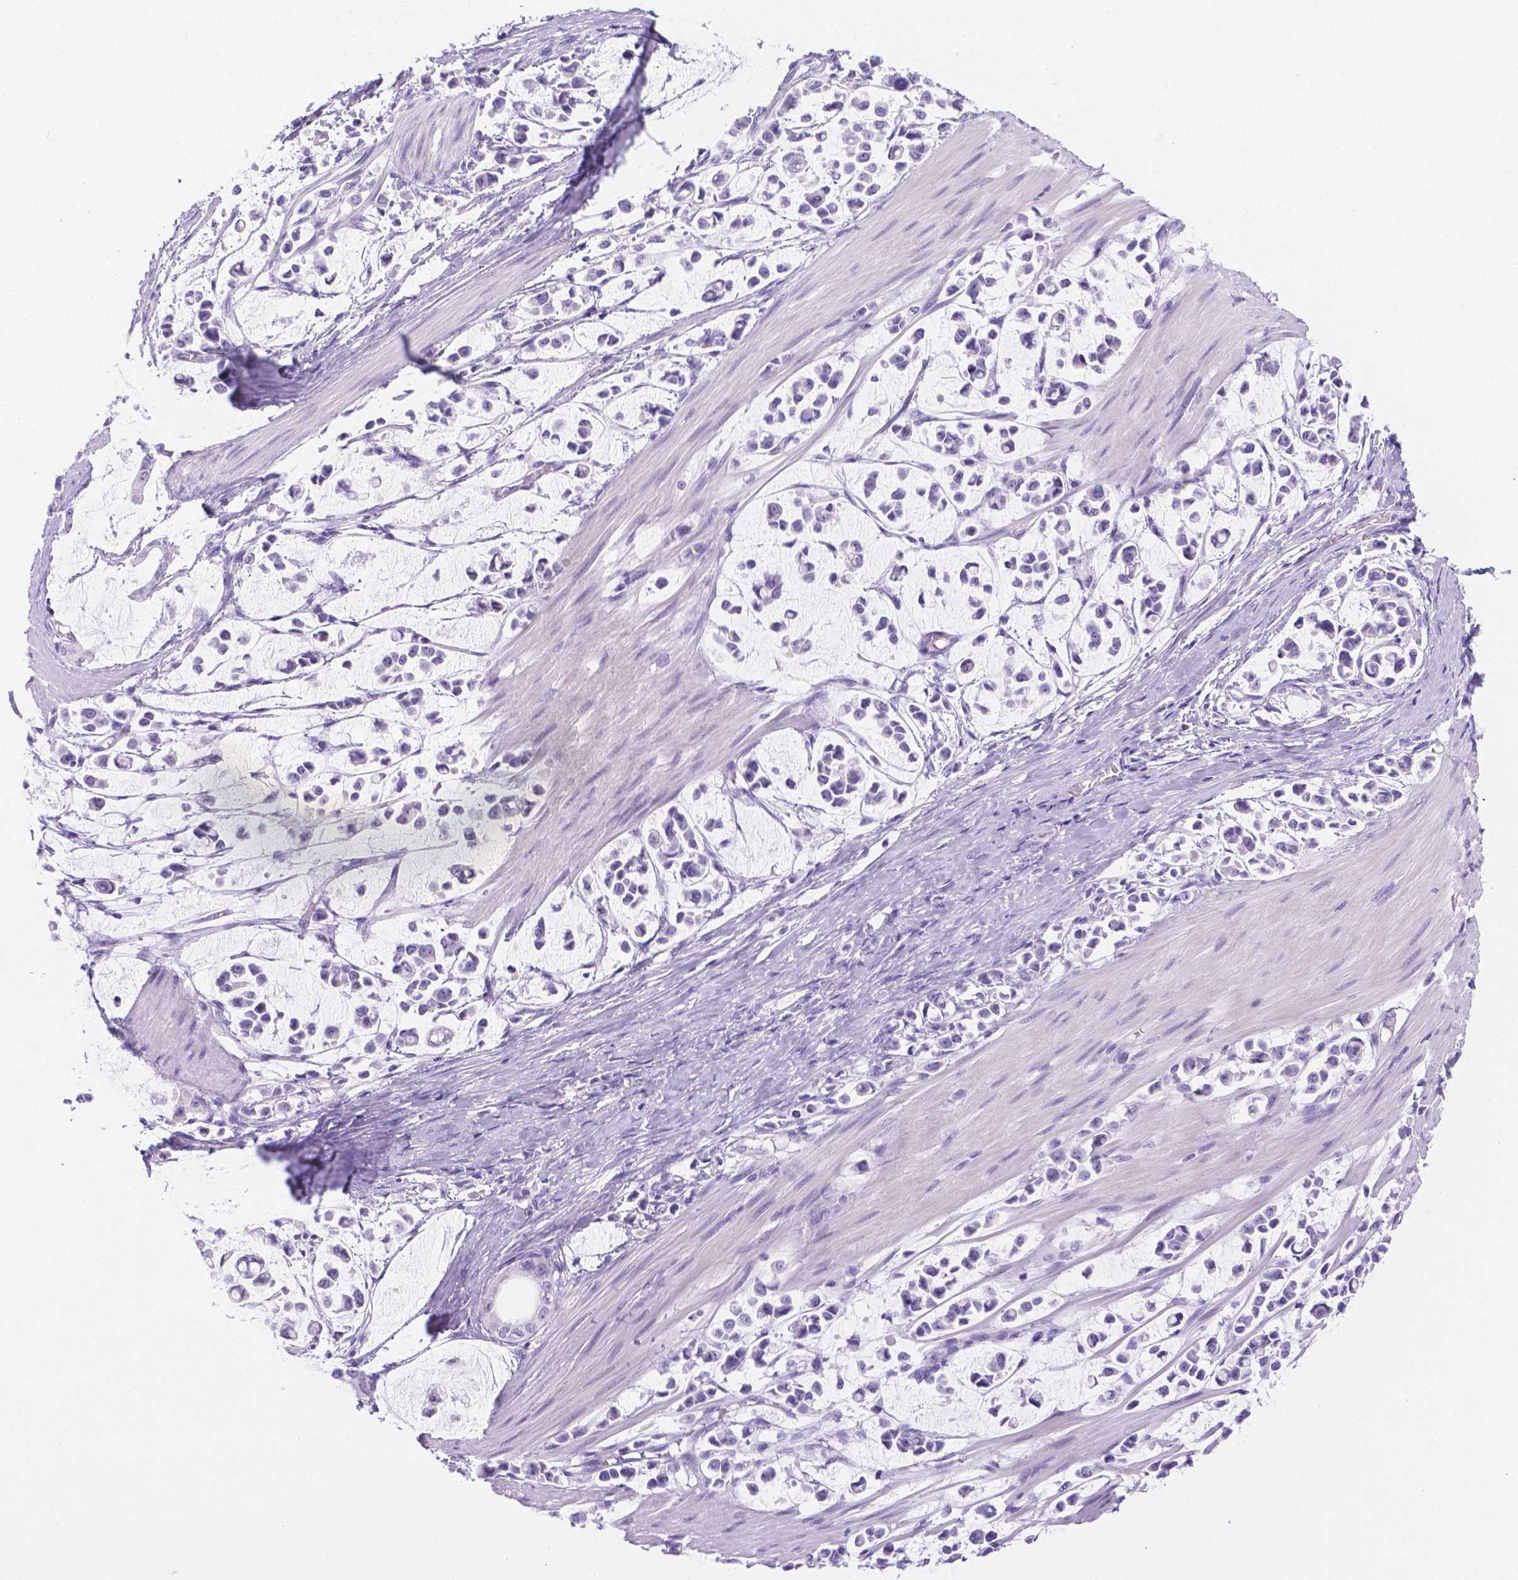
{"staining": {"intensity": "negative", "quantity": "none", "location": "none"}, "tissue": "stomach cancer", "cell_type": "Tumor cells", "image_type": "cancer", "snomed": [{"axis": "morphology", "description": "Adenocarcinoma, NOS"}, {"axis": "topography", "description": "Stomach"}], "caption": "IHC histopathology image of neoplastic tissue: stomach cancer (adenocarcinoma) stained with DAB (3,3'-diaminobenzidine) exhibits no significant protein expression in tumor cells.", "gene": "MLN", "patient": {"sex": "male", "age": 82}}